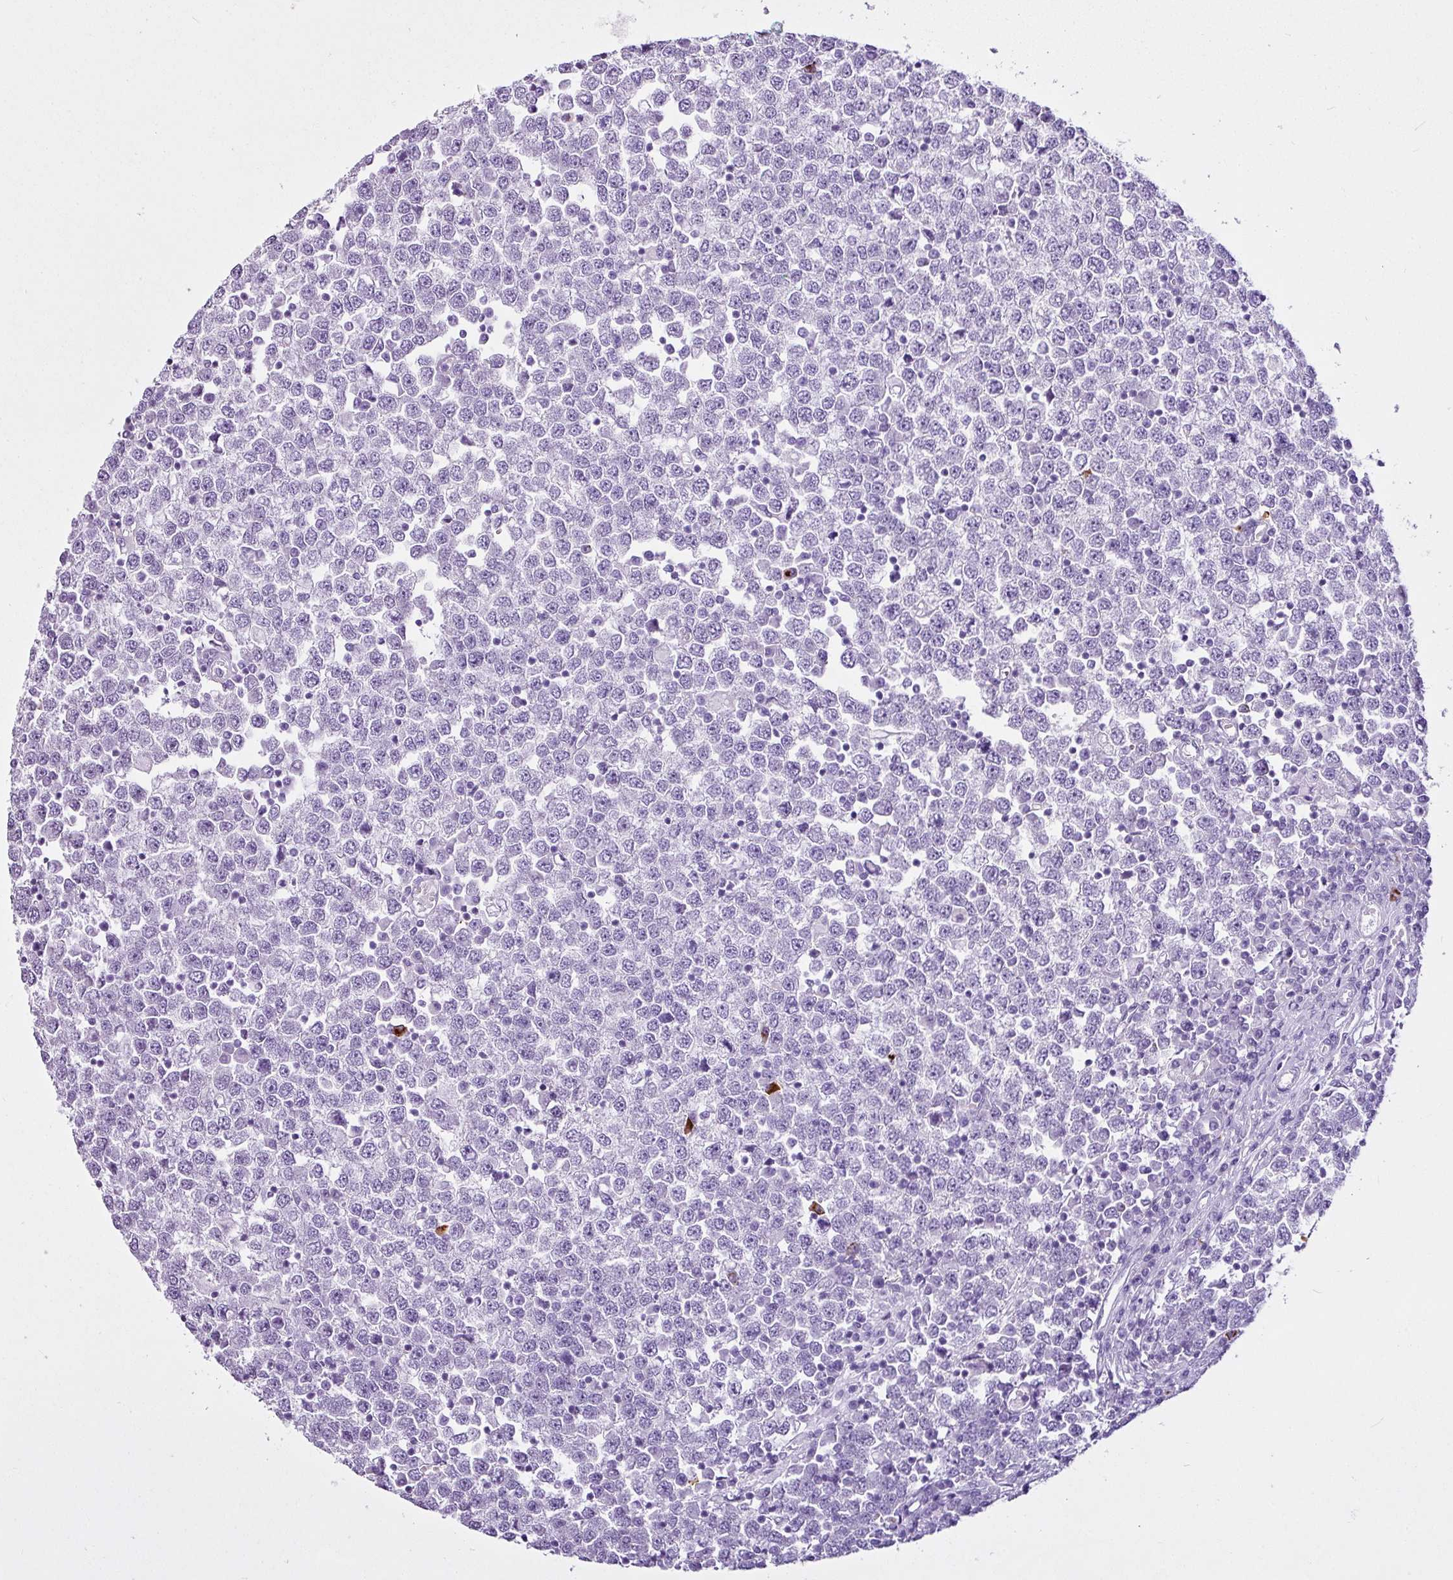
{"staining": {"intensity": "negative", "quantity": "none", "location": "none"}, "tissue": "testis cancer", "cell_type": "Tumor cells", "image_type": "cancer", "snomed": [{"axis": "morphology", "description": "Seminoma, NOS"}, {"axis": "topography", "description": "Testis"}], "caption": "Immunohistochemistry (IHC) micrograph of testis cancer stained for a protein (brown), which exhibits no positivity in tumor cells.", "gene": "LILRB4", "patient": {"sex": "male", "age": 65}}